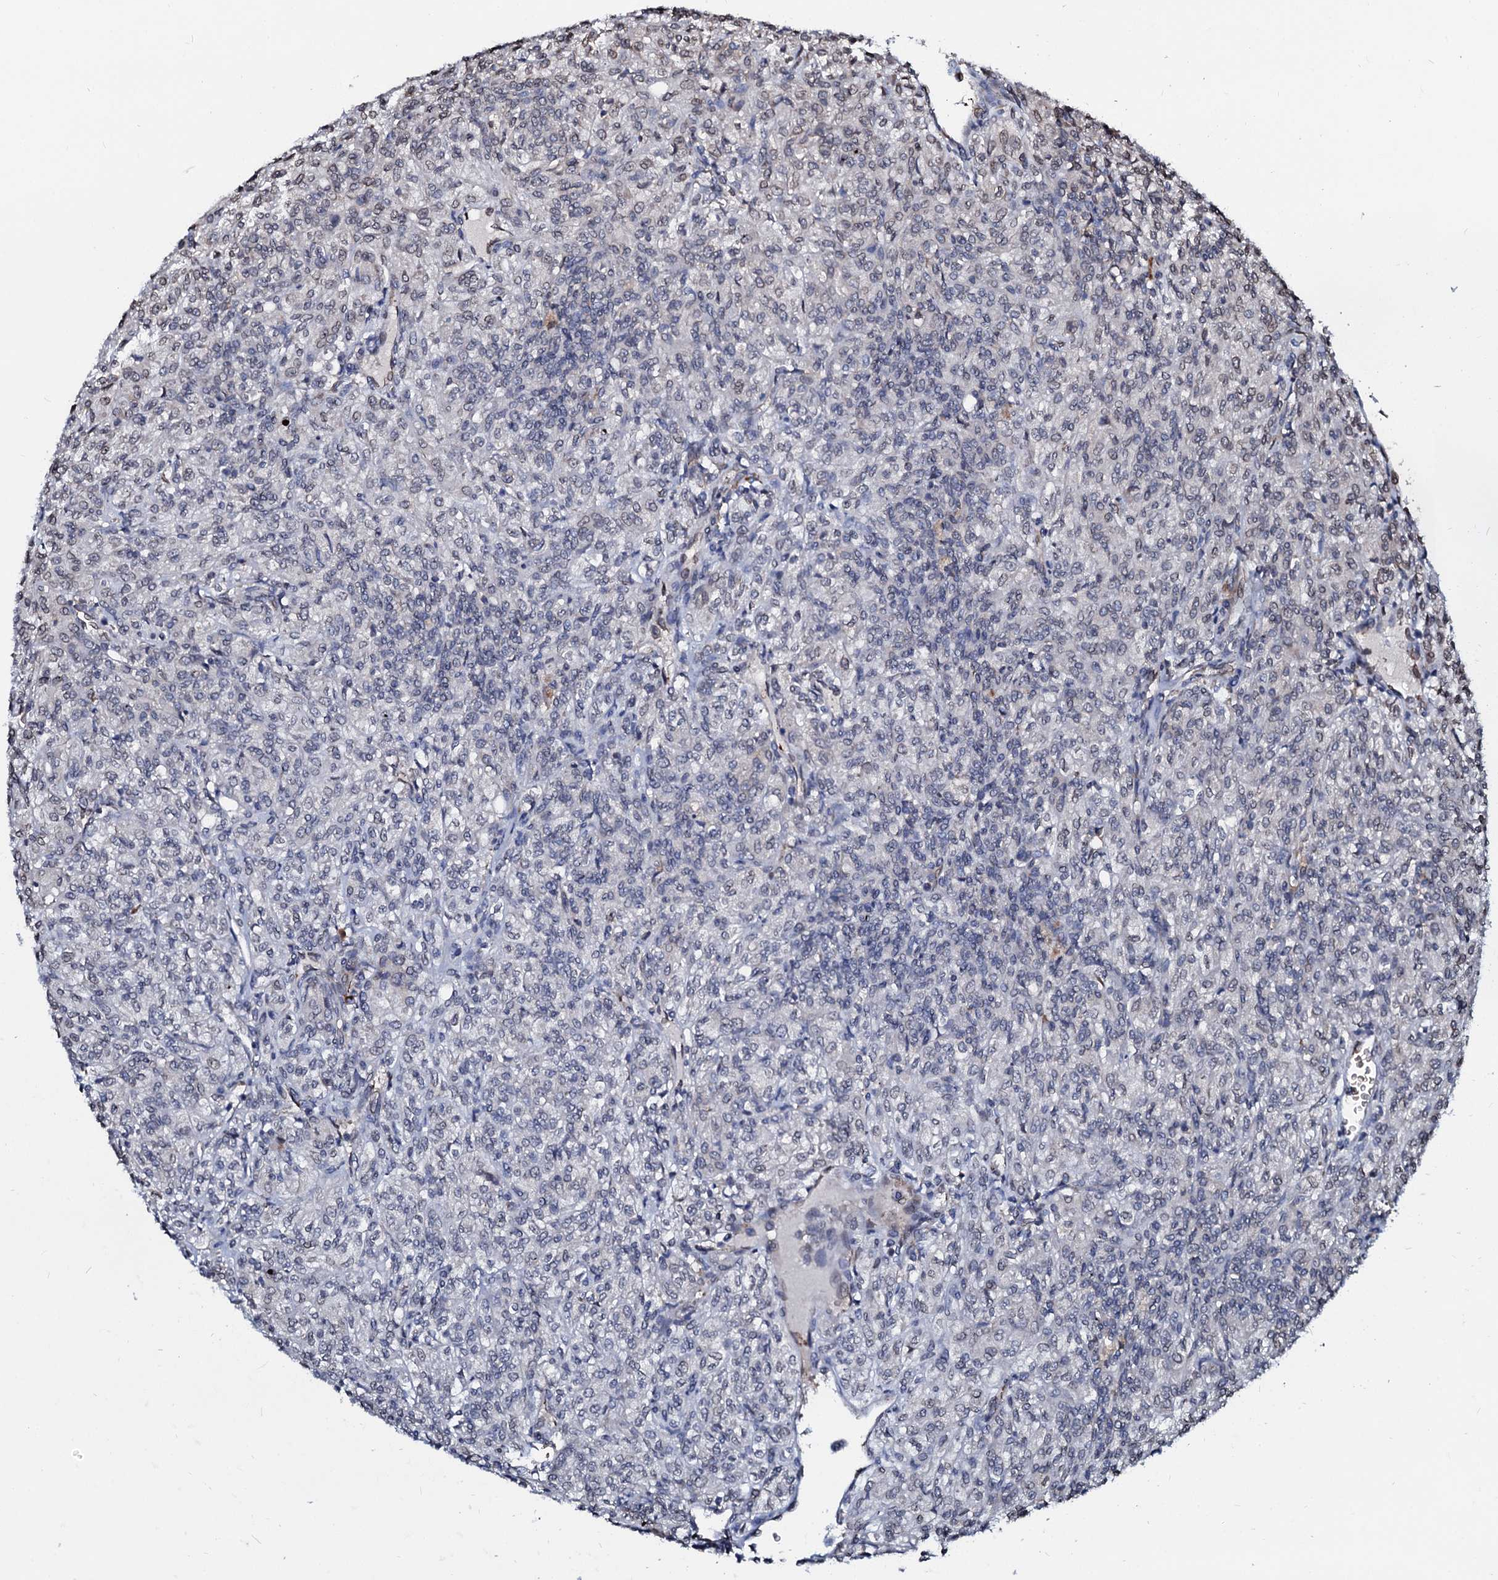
{"staining": {"intensity": "negative", "quantity": "none", "location": "none"}, "tissue": "renal cancer", "cell_type": "Tumor cells", "image_type": "cancer", "snomed": [{"axis": "morphology", "description": "Adenocarcinoma, NOS"}, {"axis": "topography", "description": "Kidney"}], "caption": "High magnification brightfield microscopy of renal cancer stained with DAB (brown) and counterstained with hematoxylin (blue): tumor cells show no significant positivity.", "gene": "NRP2", "patient": {"sex": "male", "age": 77}}